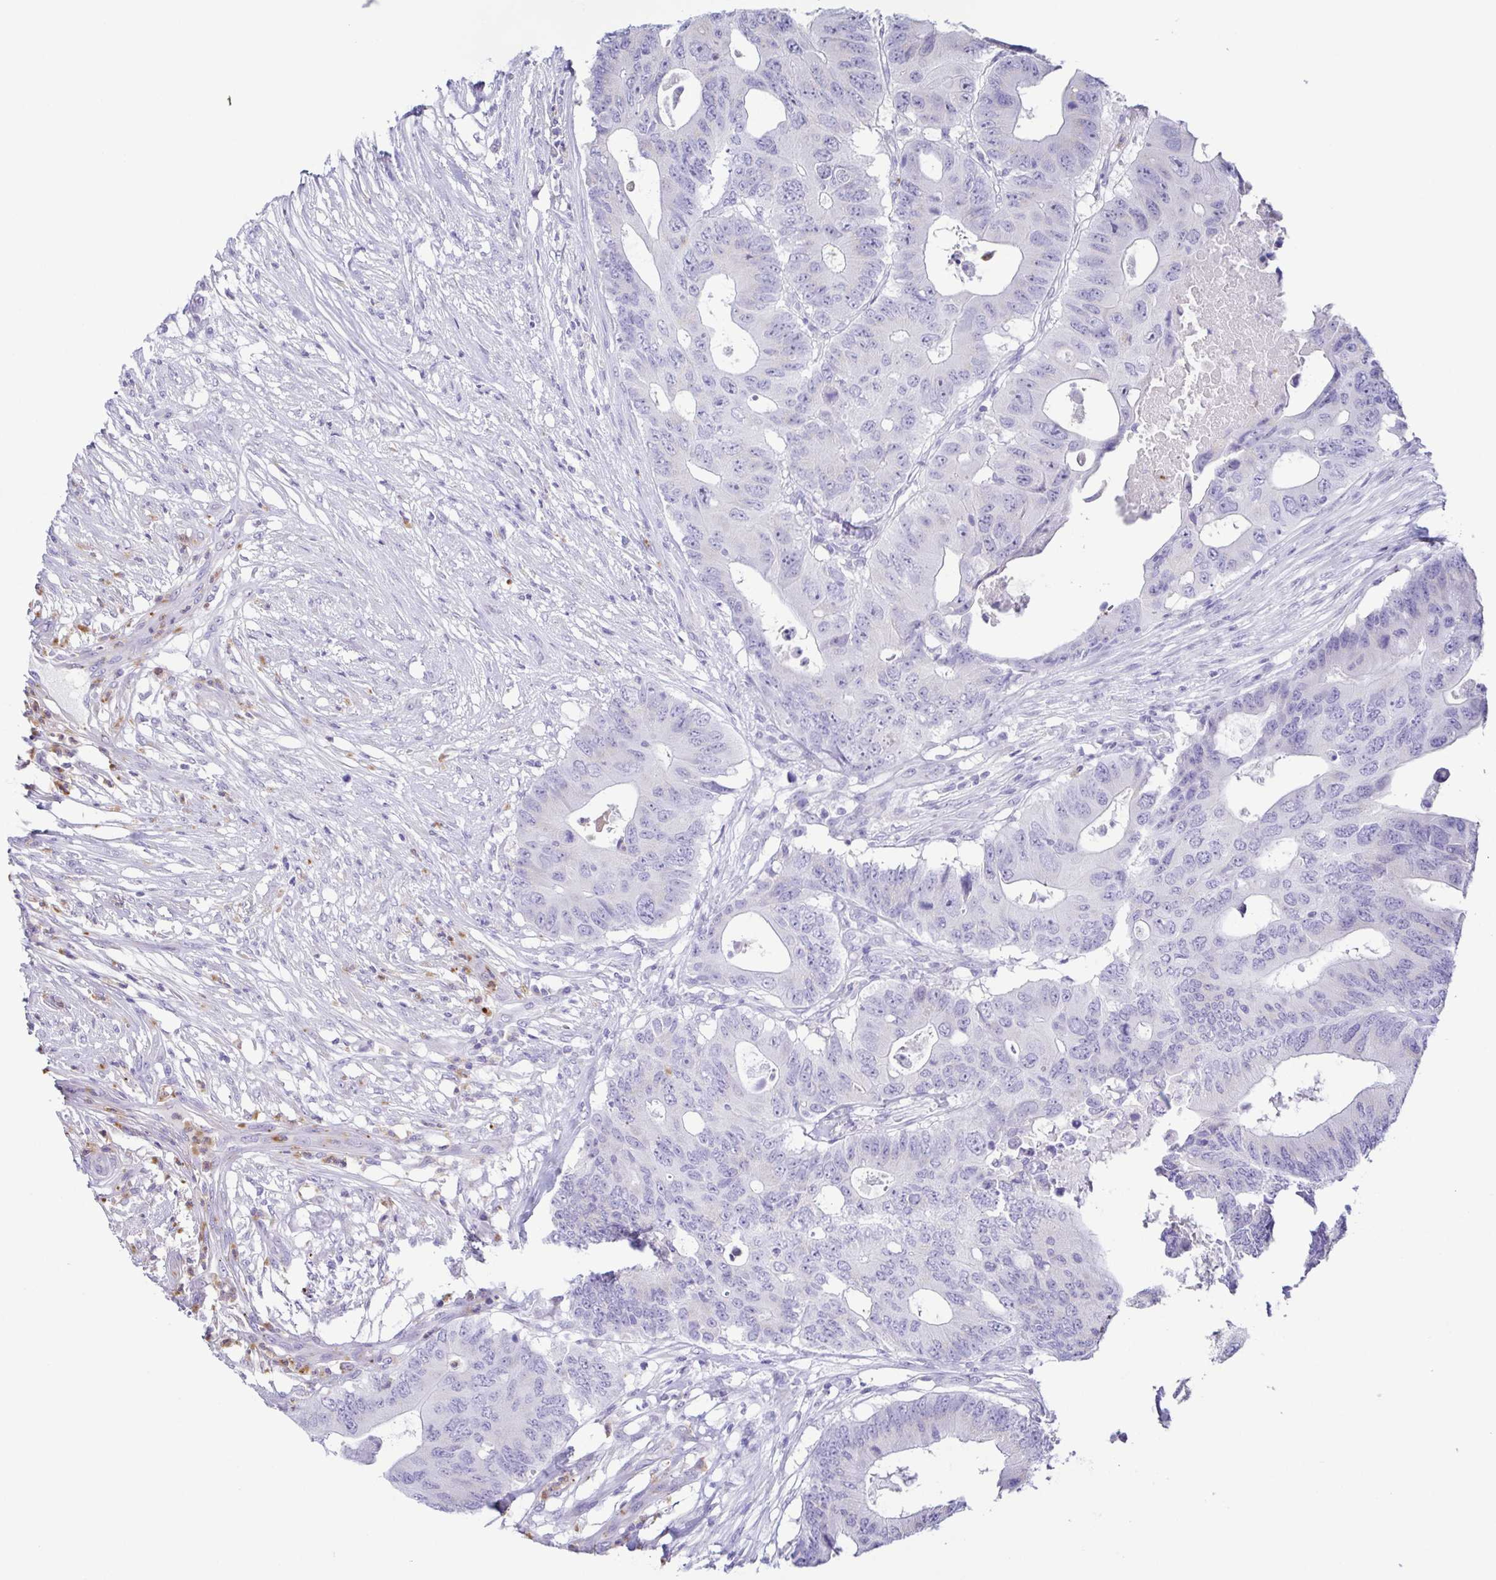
{"staining": {"intensity": "negative", "quantity": "none", "location": "none"}, "tissue": "colorectal cancer", "cell_type": "Tumor cells", "image_type": "cancer", "snomed": [{"axis": "morphology", "description": "Adenocarcinoma, NOS"}, {"axis": "topography", "description": "Colon"}], "caption": "Colorectal adenocarcinoma stained for a protein using immunohistochemistry (IHC) displays no positivity tumor cells.", "gene": "AZU1", "patient": {"sex": "male", "age": 71}}